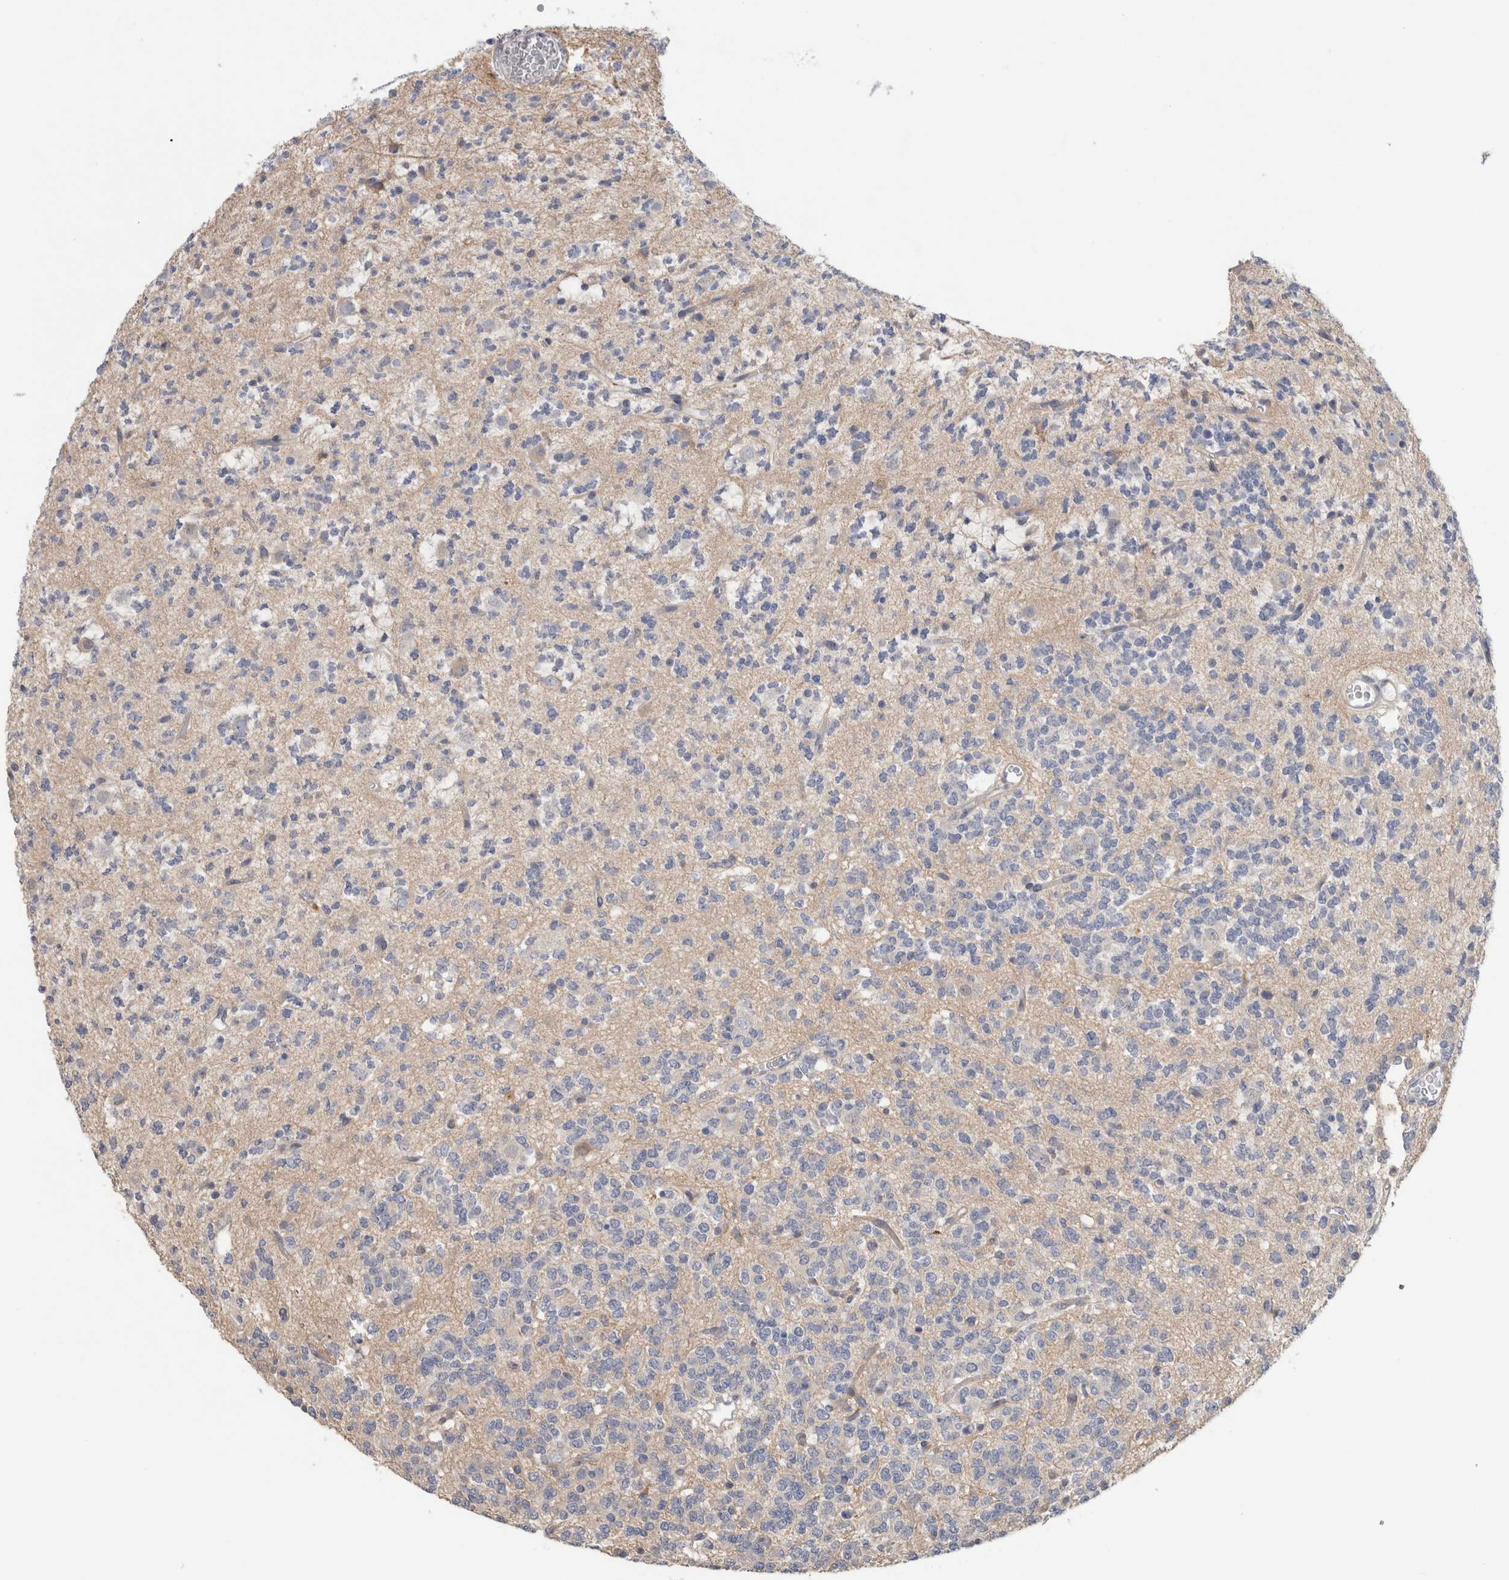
{"staining": {"intensity": "negative", "quantity": "none", "location": "none"}, "tissue": "glioma", "cell_type": "Tumor cells", "image_type": "cancer", "snomed": [{"axis": "morphology", "description": "Glioma, malignant, Low grade"}, {"axis": "topography", "description": "Brain"}], "caption": "This is an immunohistochemistry photomicrograph of malignant low-grade glioma. There is no expression in tumor cells.", "gene": "SCRN1", "patient": {"sex": "male", "age": 38}}